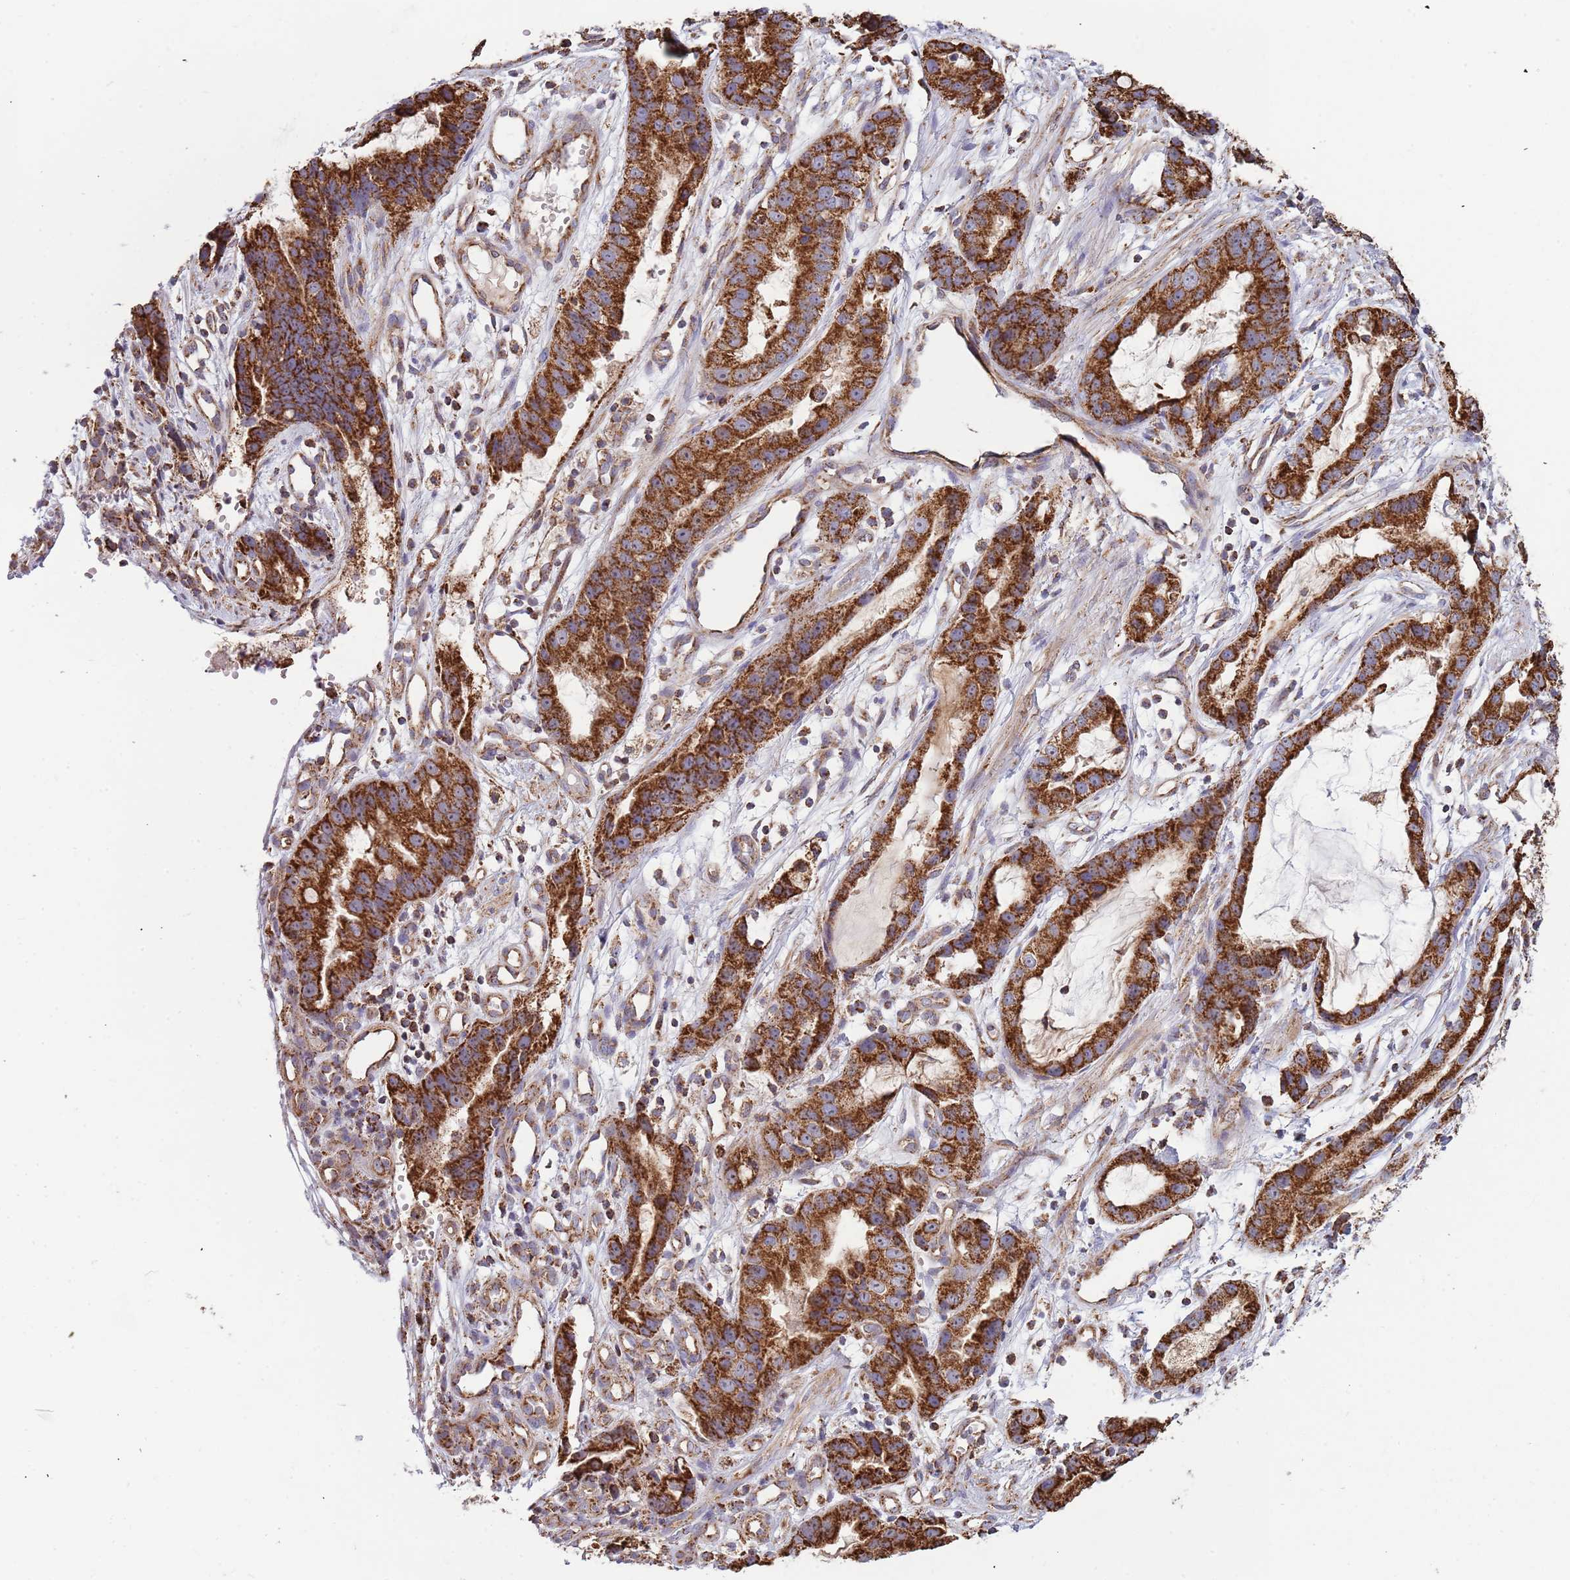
{"staining": {"intensity": "strong", "quantity": ">75%", "location": "cytoplasmic/membranous"}, "tissue": "stomach cancer", "cell_type": "Tumor cells", "image_type": "cancer", "snomed": [{"axis": "morphology", "description": "Adenocarcinoma, NOS"}, {"axis": "topography", "description": "Stomach"}], "caption": "Stomach cancer stained with a protein marker displays strong staining in tumor cells.", "gene": "VPS16", "patient": {"sex": "male", "age": 55}}